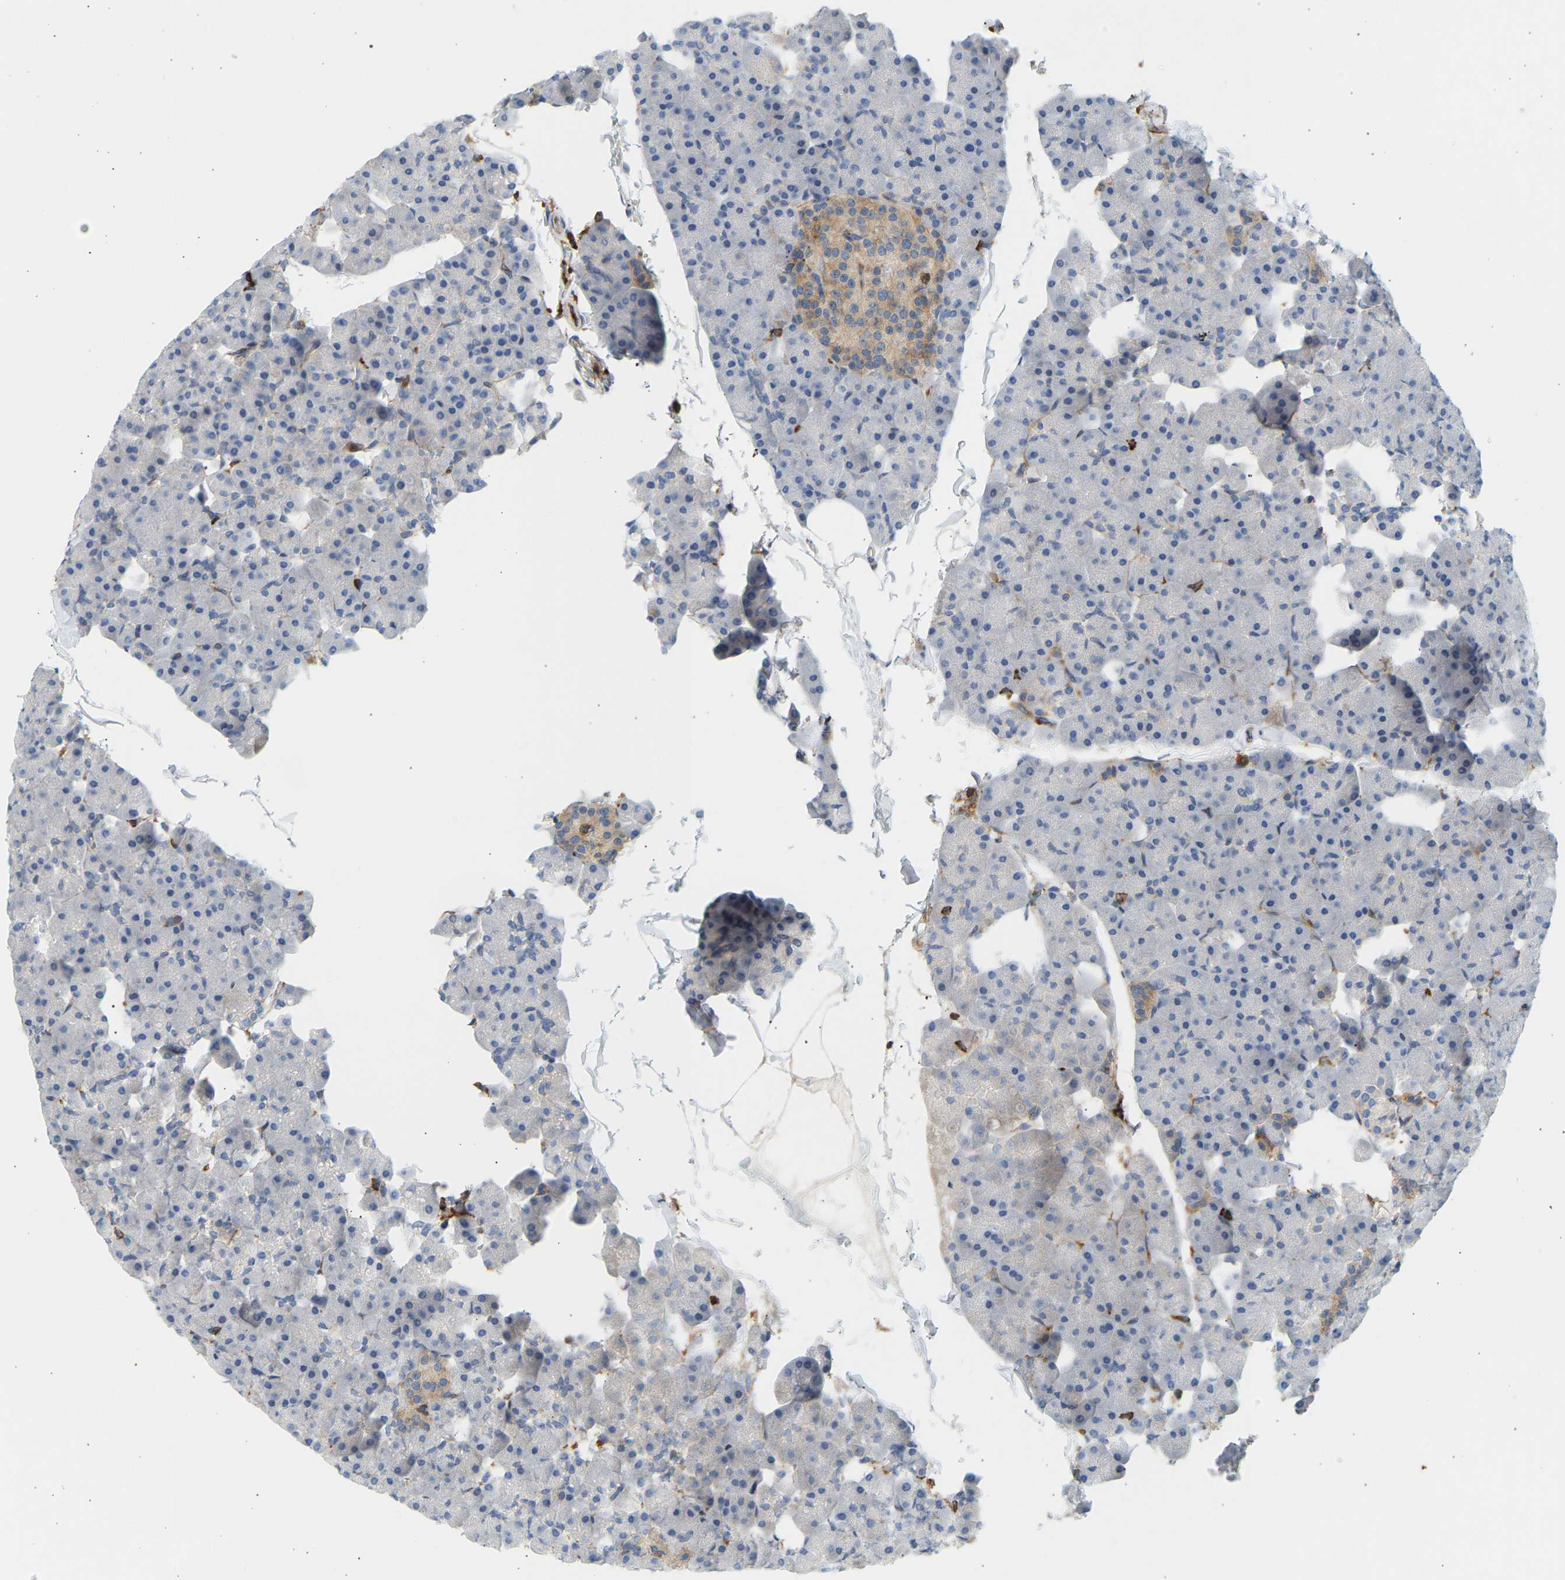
{"staining": {"intensity": "negative", "quantity": "none", "location": "none"}, "tissue": "pancreas", "cell_type": "Exocrine glandular cells", "image_type": "normal", "snomed": [{"axis": "morphology", "description": "Normal tissue, NOS"}, {"axis": "topography", "description": "Pancreas"}], "caption": "The micrograph shows no significant expression in exocrine glandular cells of pancreas. The staining is performed using DAB (3,3'-diaminobenzidine) brown chromogen with nuclei counter-stained in using hematoxylin.", "gene": "FNBP1", "patient": {"sex": "male", "age": 35}}